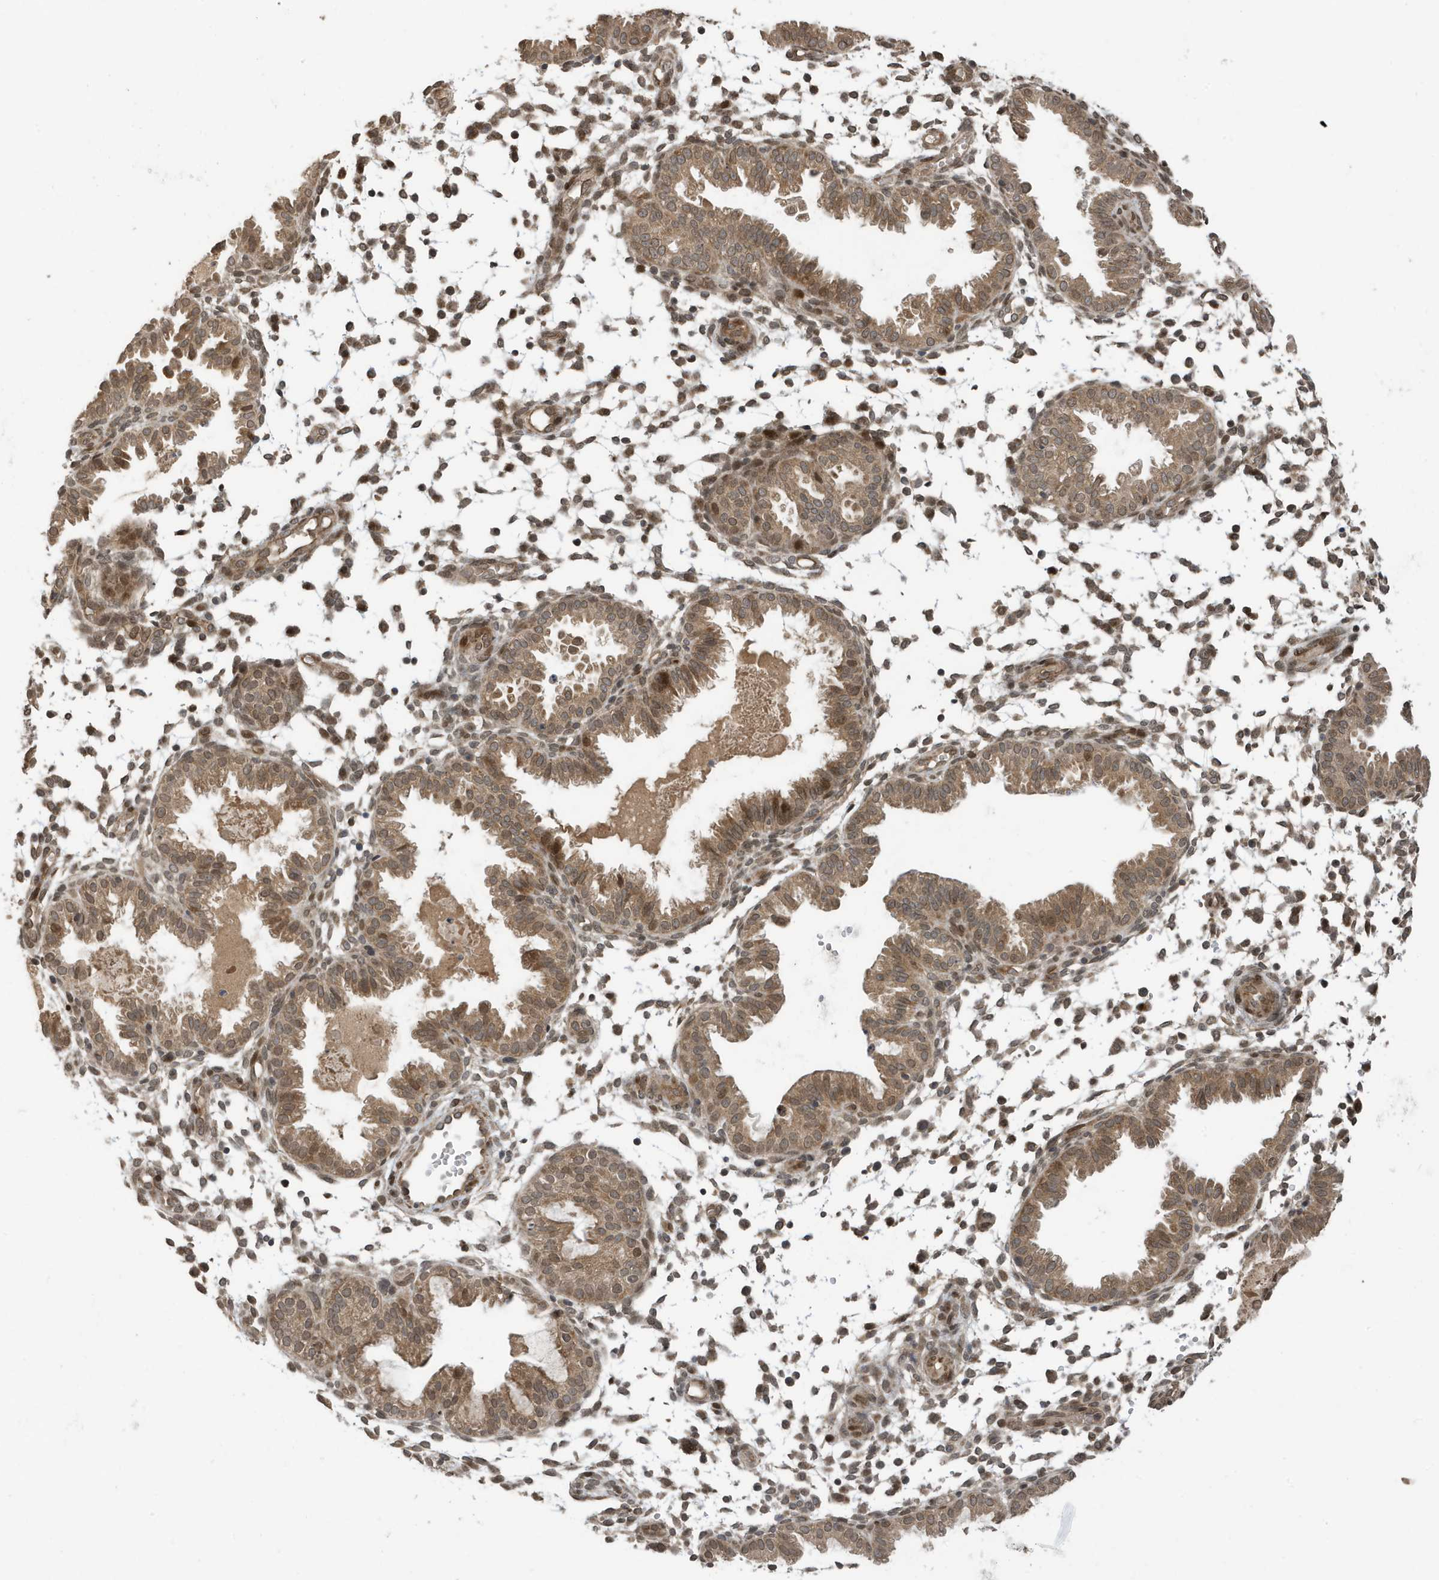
{"staining": {"intensity": "moderate", "quantity": "<25%", "location": "cytoplasmic/membranous,nuclear"}, "tissue": "endometrium", "cell_type": "Cells in endometrial stroma", "image_type": "normal", "snomed": [{"axis": "morphology", "description": "Normal tissue, NOS"}, {"axis": "topography", "description": "Endometrium"}], "caption": "Approximately <25% of cells in endometrial stroma in unremarkable human endometrium demonstrate moderate cytoplasmic/membranous,nuclear protein expression as visualized by brown immunohistochemical staining.", "gene": "DUSP18", "patient": {"sex": "female", "age": 33}}